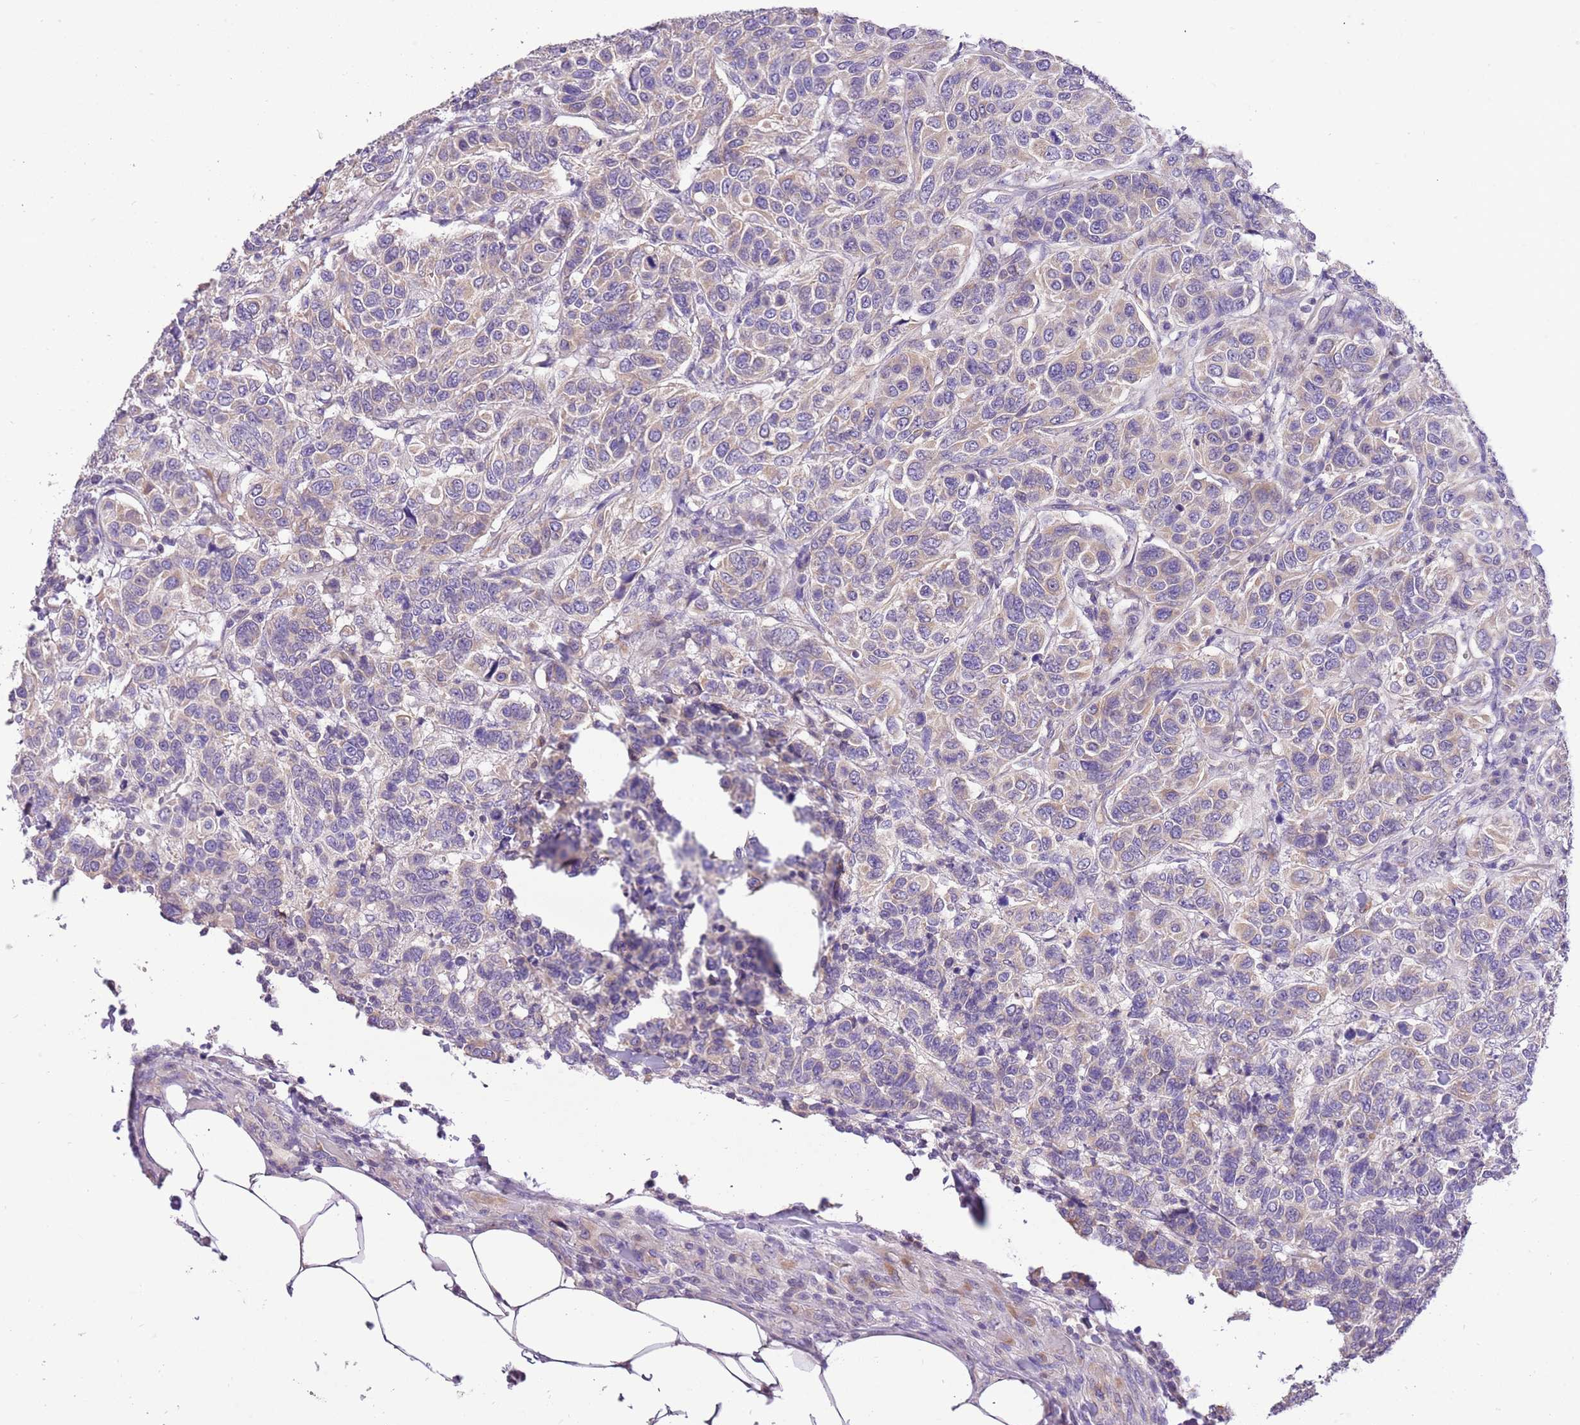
{"staining": {"intensity": "negative", "quantity": "none", "location": "none"}, "tissue": "breast cancer", "cell_type": "Tumor cells", "image_type": "cancer", "snomed": [{"axis": "morphology", "description": "Duct carcinoma"}, {"axis": "topography", "description": "Breast"}], "caption": "A photomicrograph of human breast intraductal carcinoma is negative for staining in tumor cells.", "gene": "GLCE", "patient": {"sex": "female", "age": 55}}